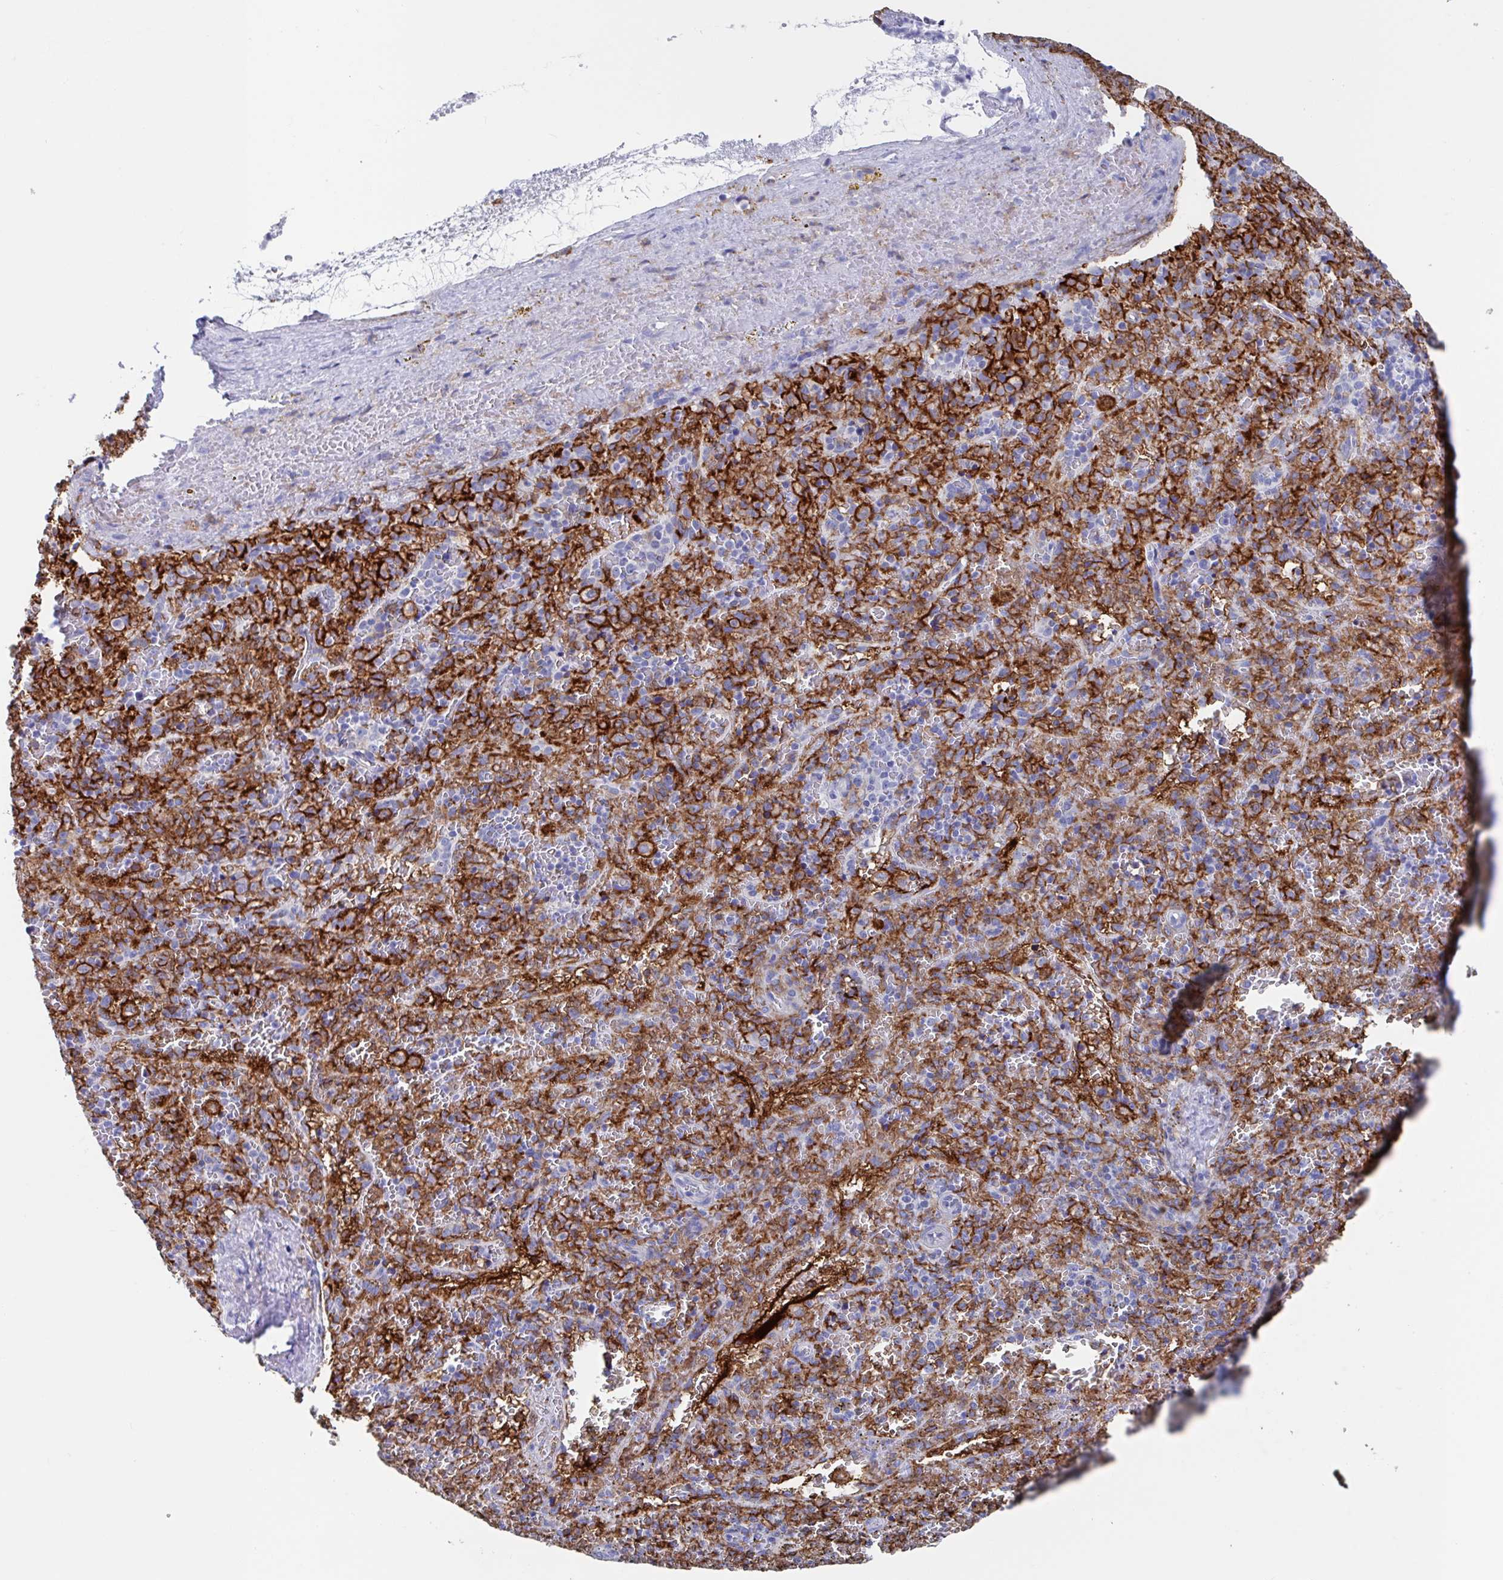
{"staining": {"intensity": "moderate", "quantity": "<25%", "location": "cytoplasmic/membranous"}, "tissue": "spleen", "cell_type": "Cells in red pulp", "image_type": "normal", "snomed": [{"axis": "morphology", "description": "Normal tissue, NOS"}, {"axis": "topography", "description": "Spleen"}], "caption": "Protein staining displays moderate cytoplasmic/membranous positivity in about <25% of cells in red pulp in benign spleen.", "gene": "FCGR3A", "patient": {"sex": "female", "age": 50}}